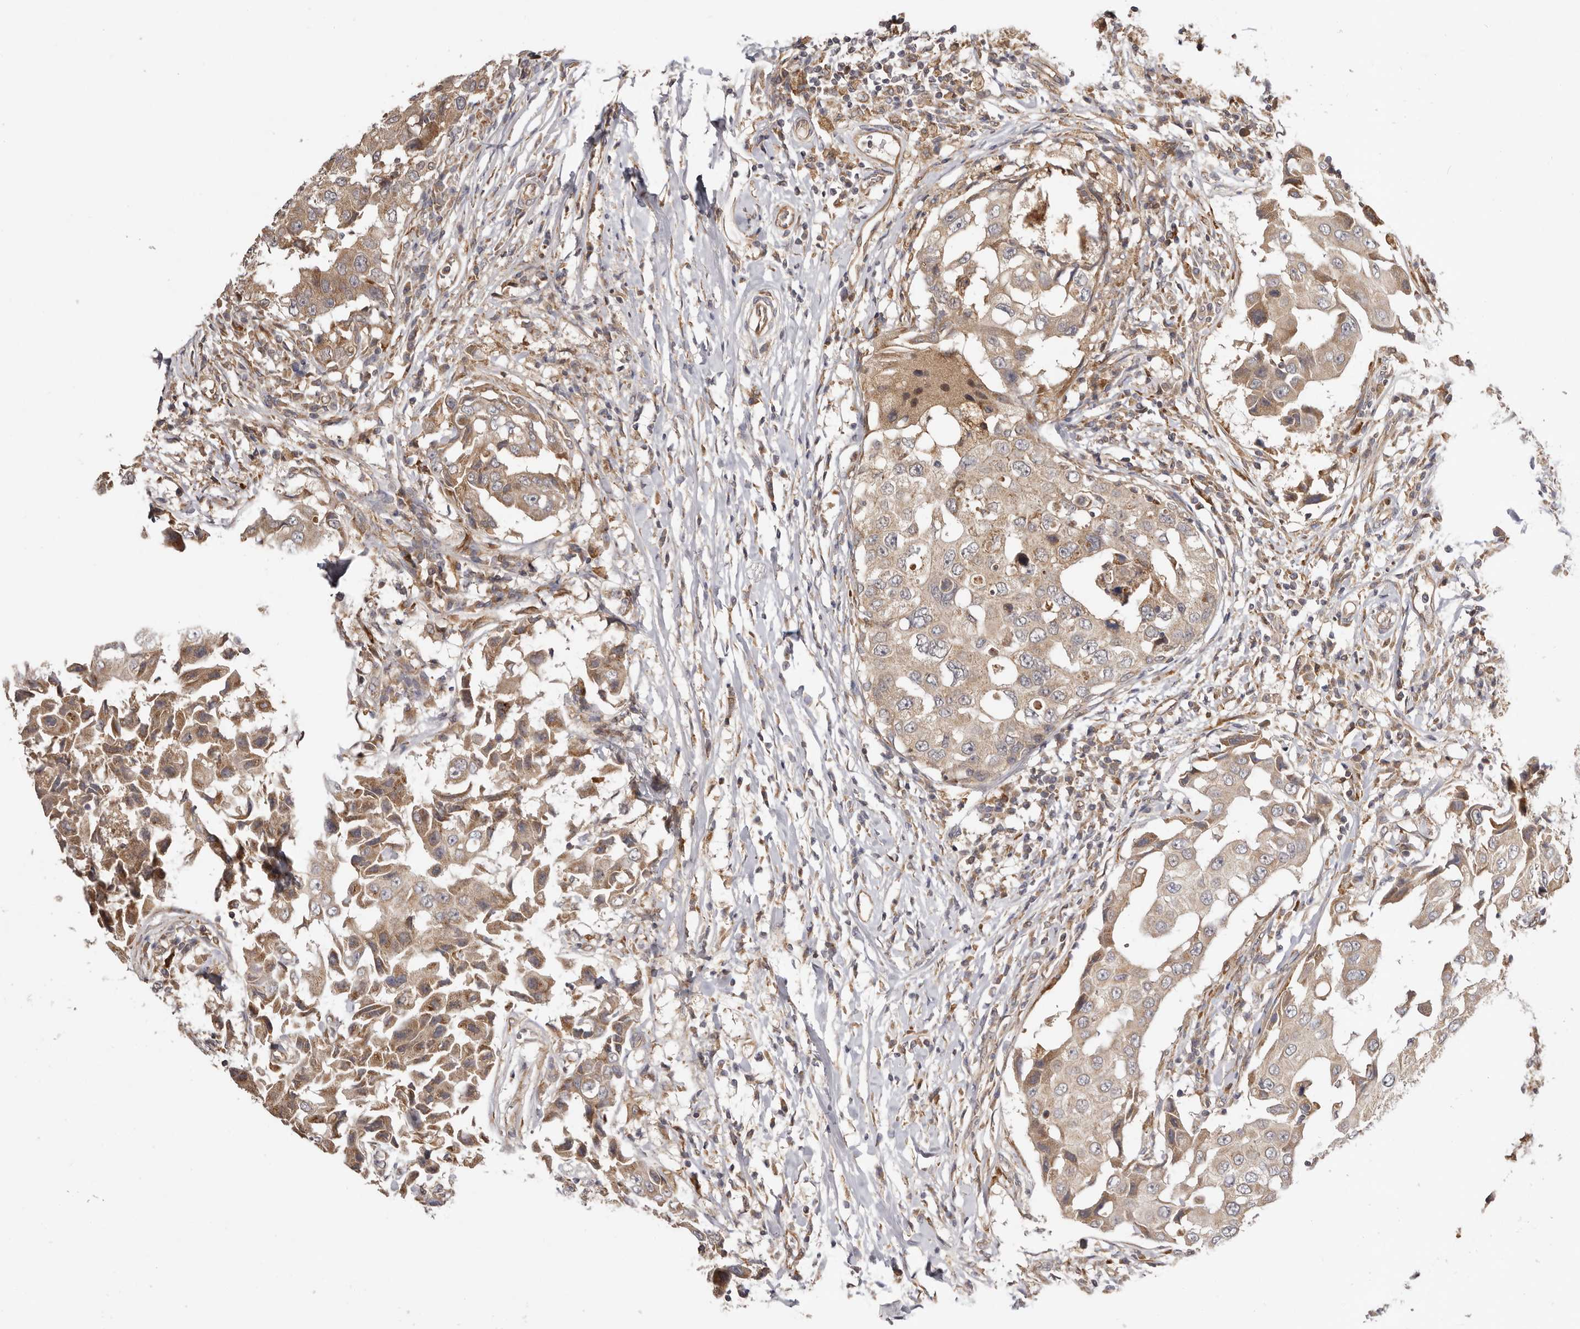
{"staining": {"intensity": "moderate", "quantity": "25%-75%", "location": "cytoplasmic/membranous"}, "tissue": "breast cancer", "cell_type": "Tumor cells", "image_type": "cancer", "snomed": [{"axis": "morphology", "description": "Duct carcinoma"}, {"axis": "topography", "description": "Breast"}], "caption": "Approximately 25%-75% of tumor cells in human breast invasive ductal carcinoma demonstrate moderate cytoplasmic/membranous protein positivity as visualized by brown immunohistochemical staining.", "gene": "UBR2", "patient": {"sex": "female", "age": 27}}